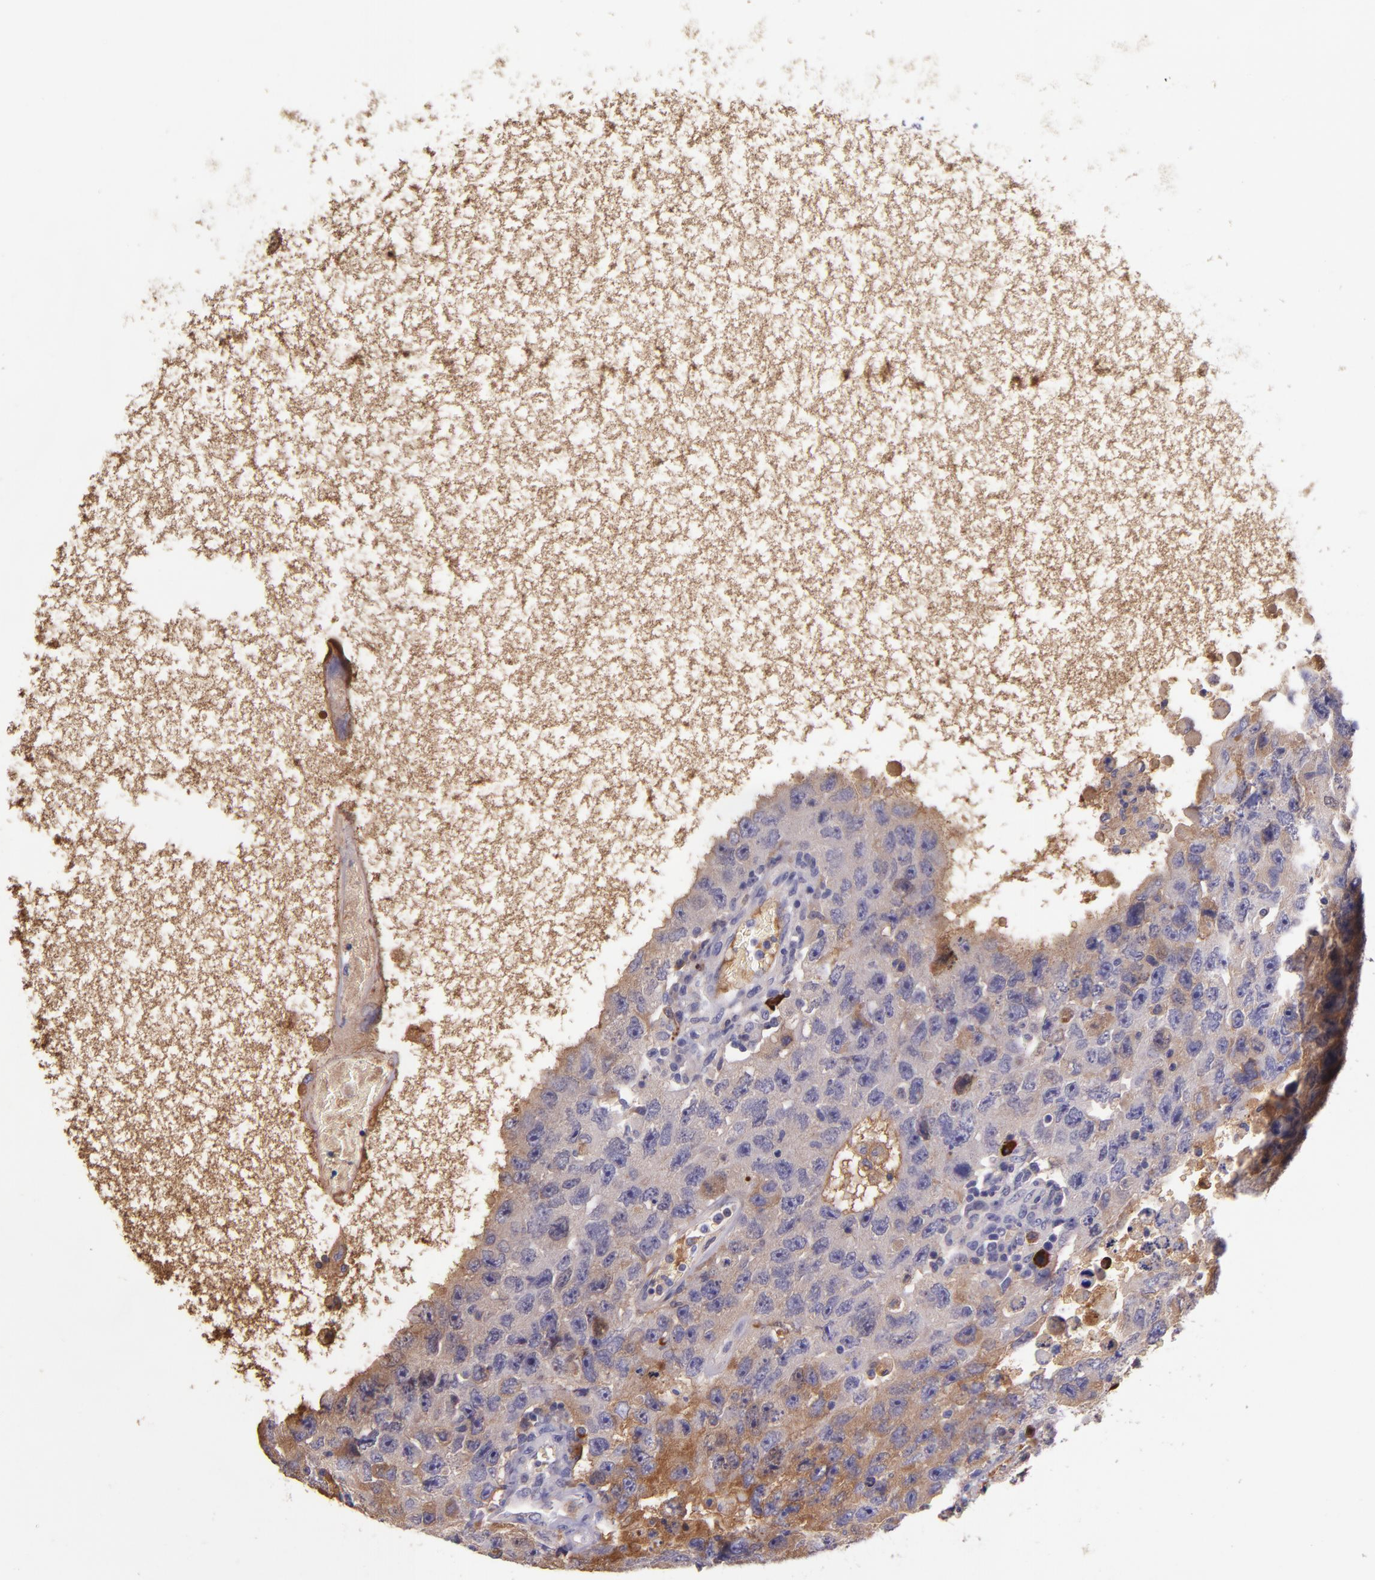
{"staining": {"intensity": "negative", "quantity": "none", "location": "none"}, "tissue": "testis cancer", "cell_type": "Tumor cells", "image_type": "cancer", "snomed": [{"axis": "morphology", "description": "Carcinoma, Embryonal, NOS"}, {"axis": "topography", "description": "Testis"}], "caption": "Tumor cells are negative for brown protein staining in testis cancer (embryonal carcinoma).", "gene": "KNG1", "patient": {"sex": "male", "age": 26}}